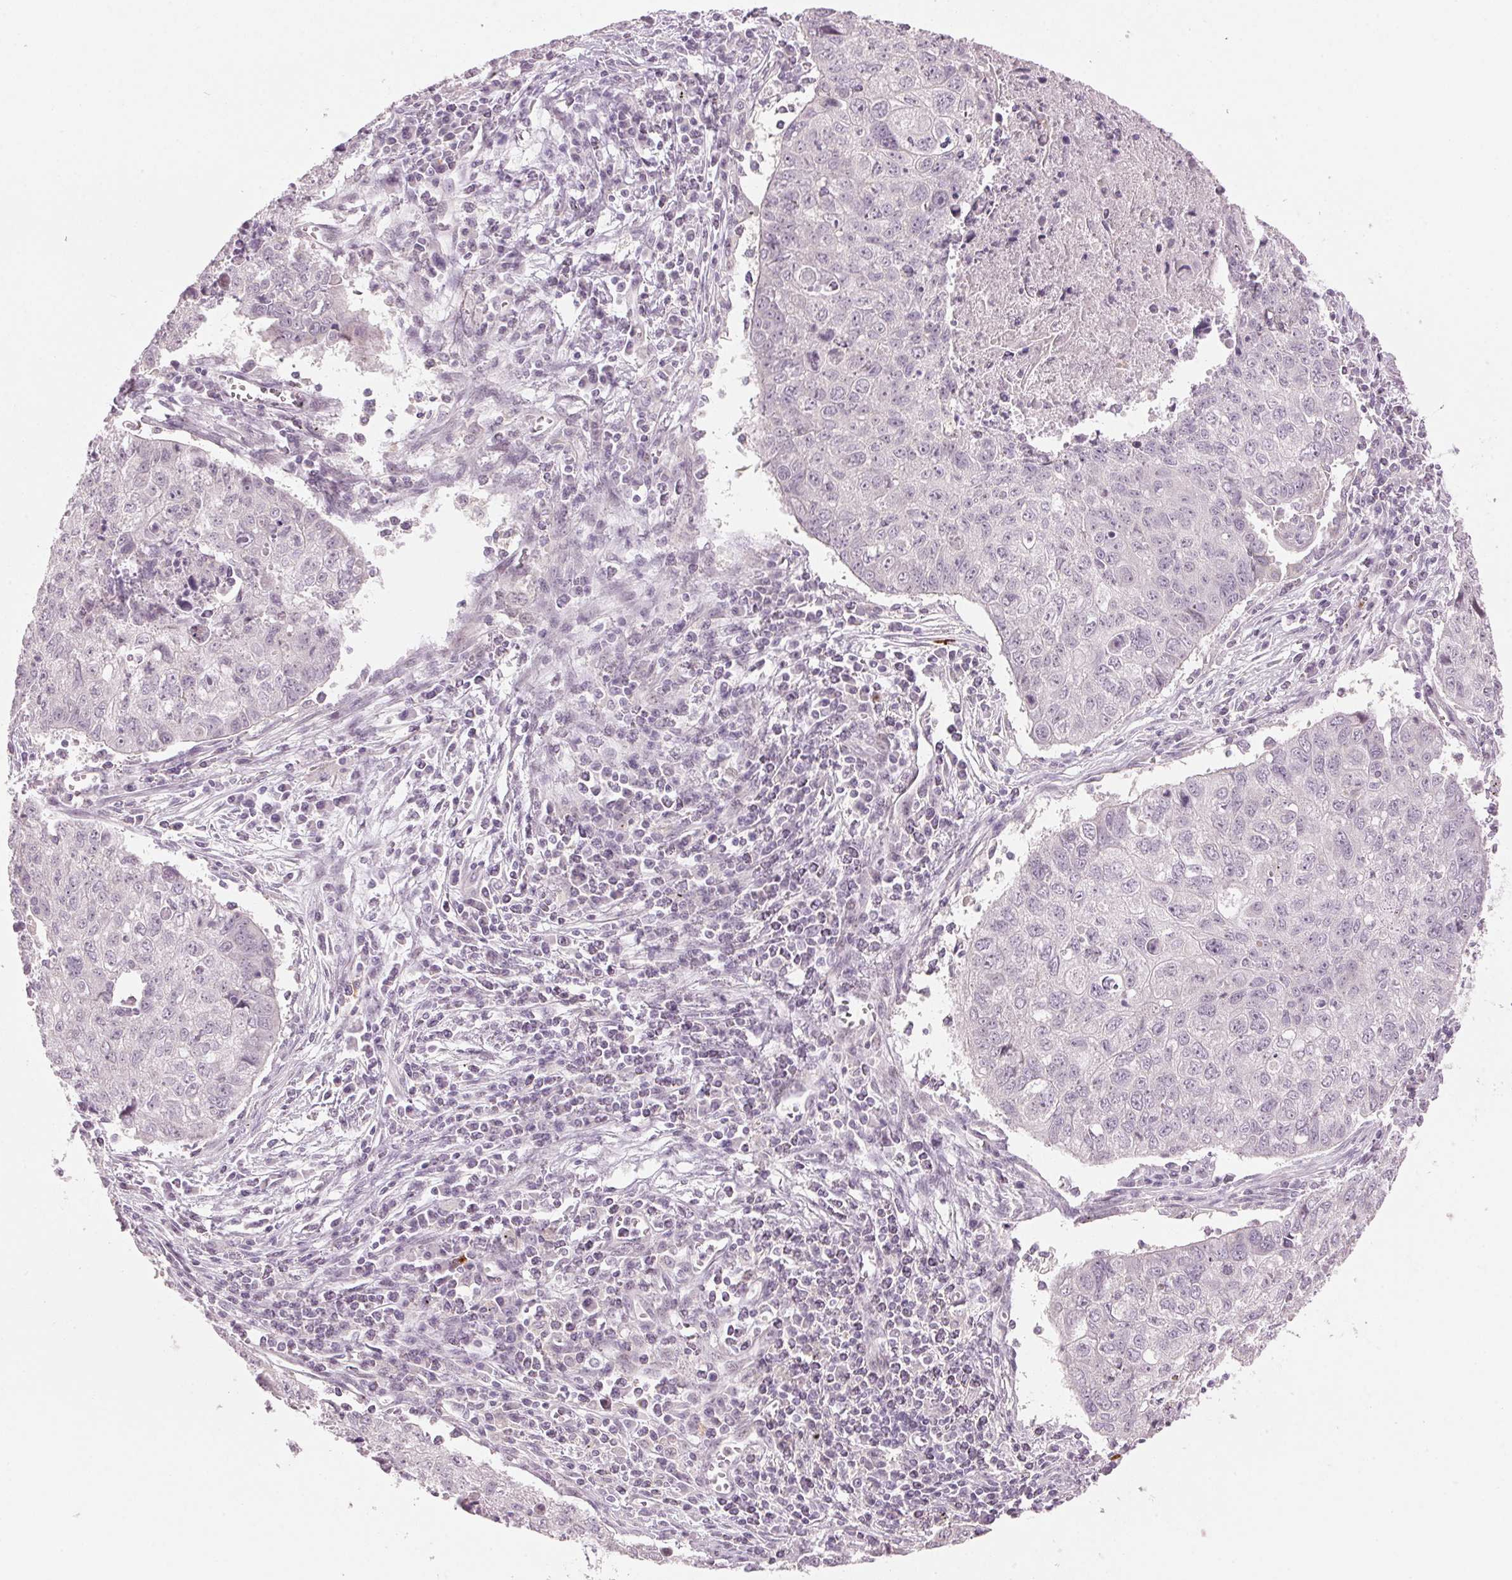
{"staining": {"intensity": "negative", "quantity": "none", "location": "none"}, "tissue": "lung cancer", "cell_type": "Tumor cells", "image_type": "cancer", "snomed": [{"axis": "morphology", "description": "Normal morphology"}, {"axis": "morphology", "description": "Aneuploidy"}, {"axis": "morphology", "description": "Squamous cell carcinoma, NOS"}, {"axis": "topography", "description": "Lymph node"}, {"axis": "topography", "description": "Lung"}], "caption": "An immunohistochemistry photomicrograph of lung cancer is shown. There is no staining in tumor cells of lung cancer.", "gene": "TMED6", "patient": {"sex": "female", "age": 76}}